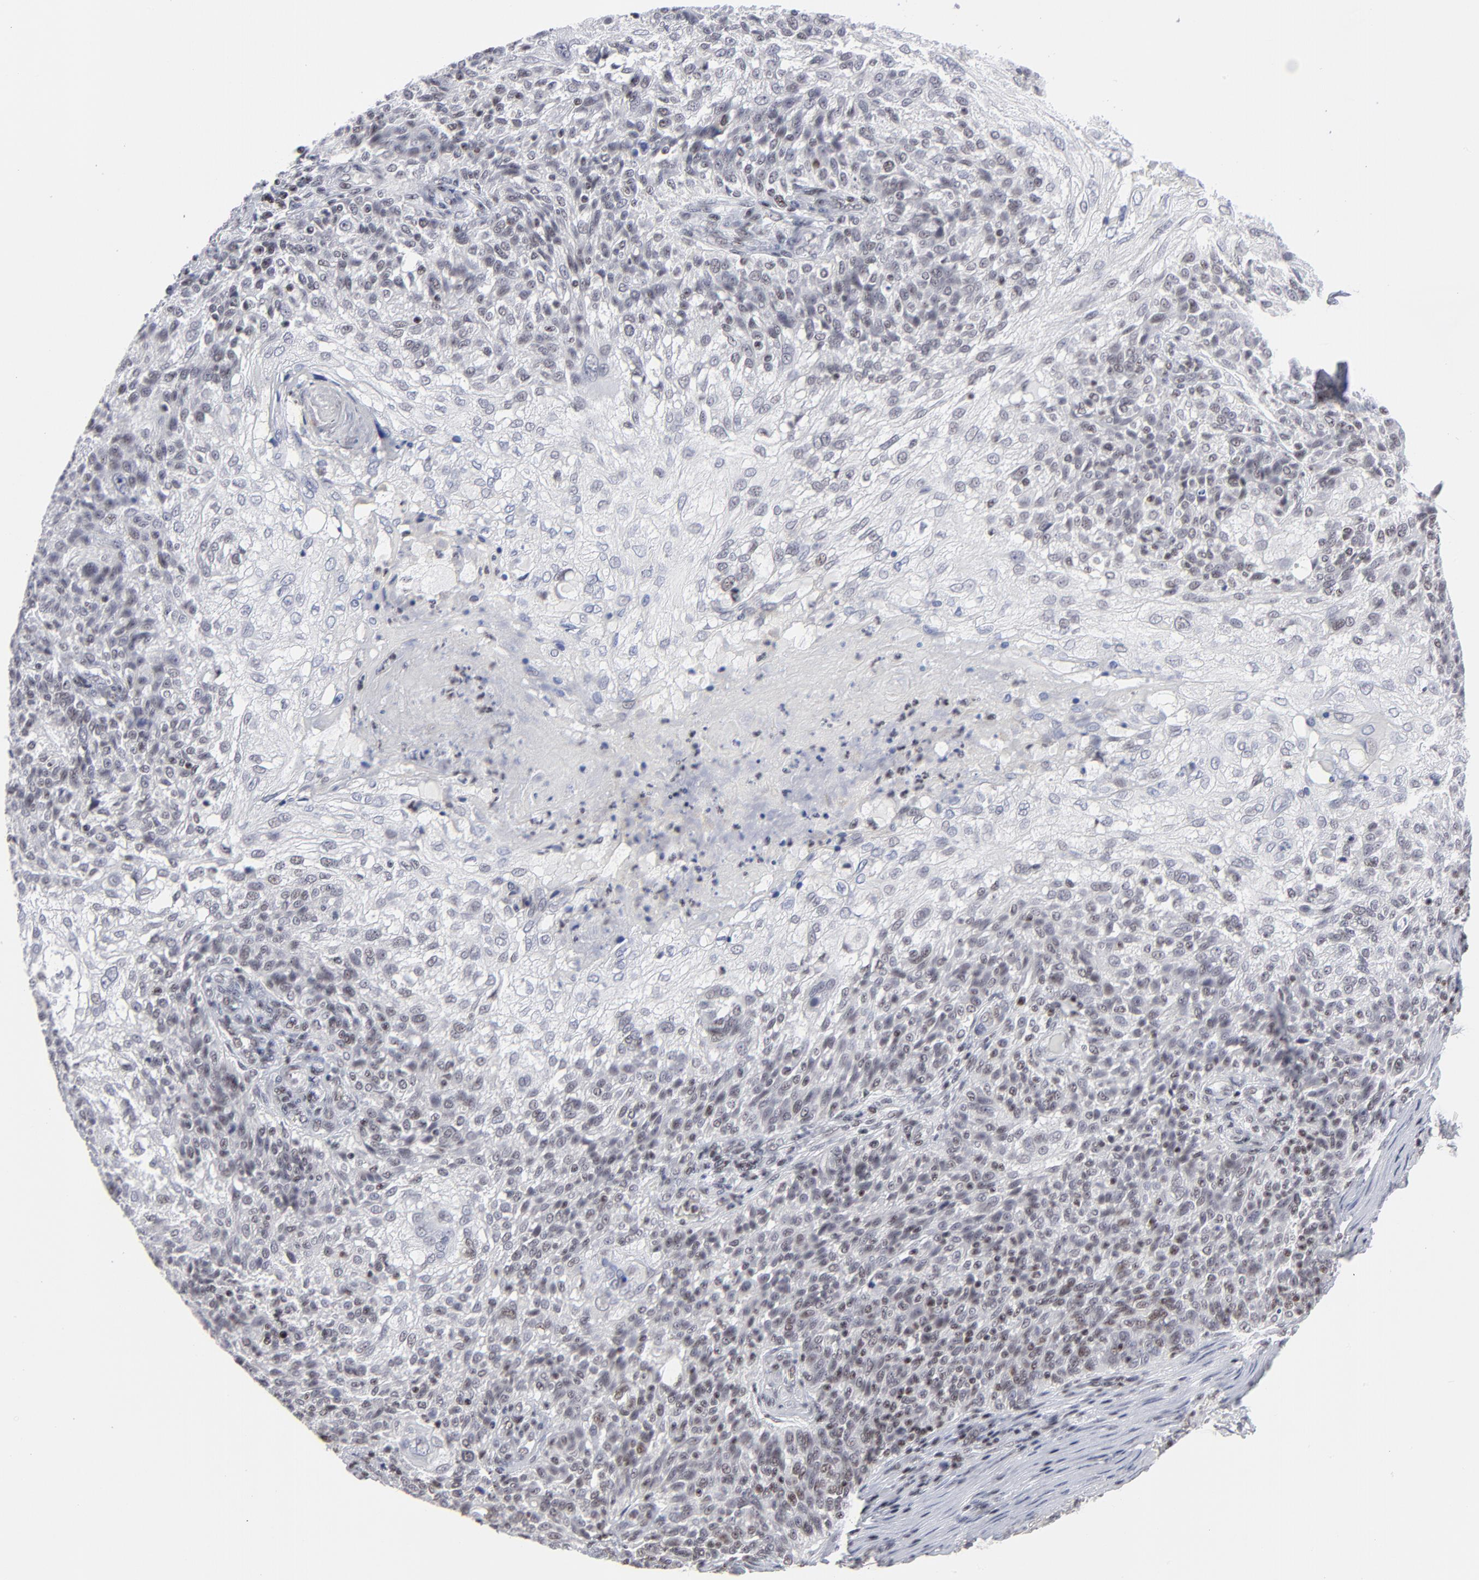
{"staining": {"intensity": "weak", "quantity": "<25%", "location": "nuclear"}, "tissue": "skin cancer", "cell_type": "Tumor cells", "image_type": "cancer", "snomed": [{"axis": "morphology", "description": "Normal tissue, NOS"}, {"axis": "morphology", "description": "Squamous cell carcinoma, NOS"}, {"axis": "topography", "description": "Skin"}], "caption": "A high-resolution histopathology image shows IHC staining of skin squamous cell carcinoma, which displays no significant positivity in tumor cells.", "gene": "SP2", "patient": {"sex": "female", "age": 83}}